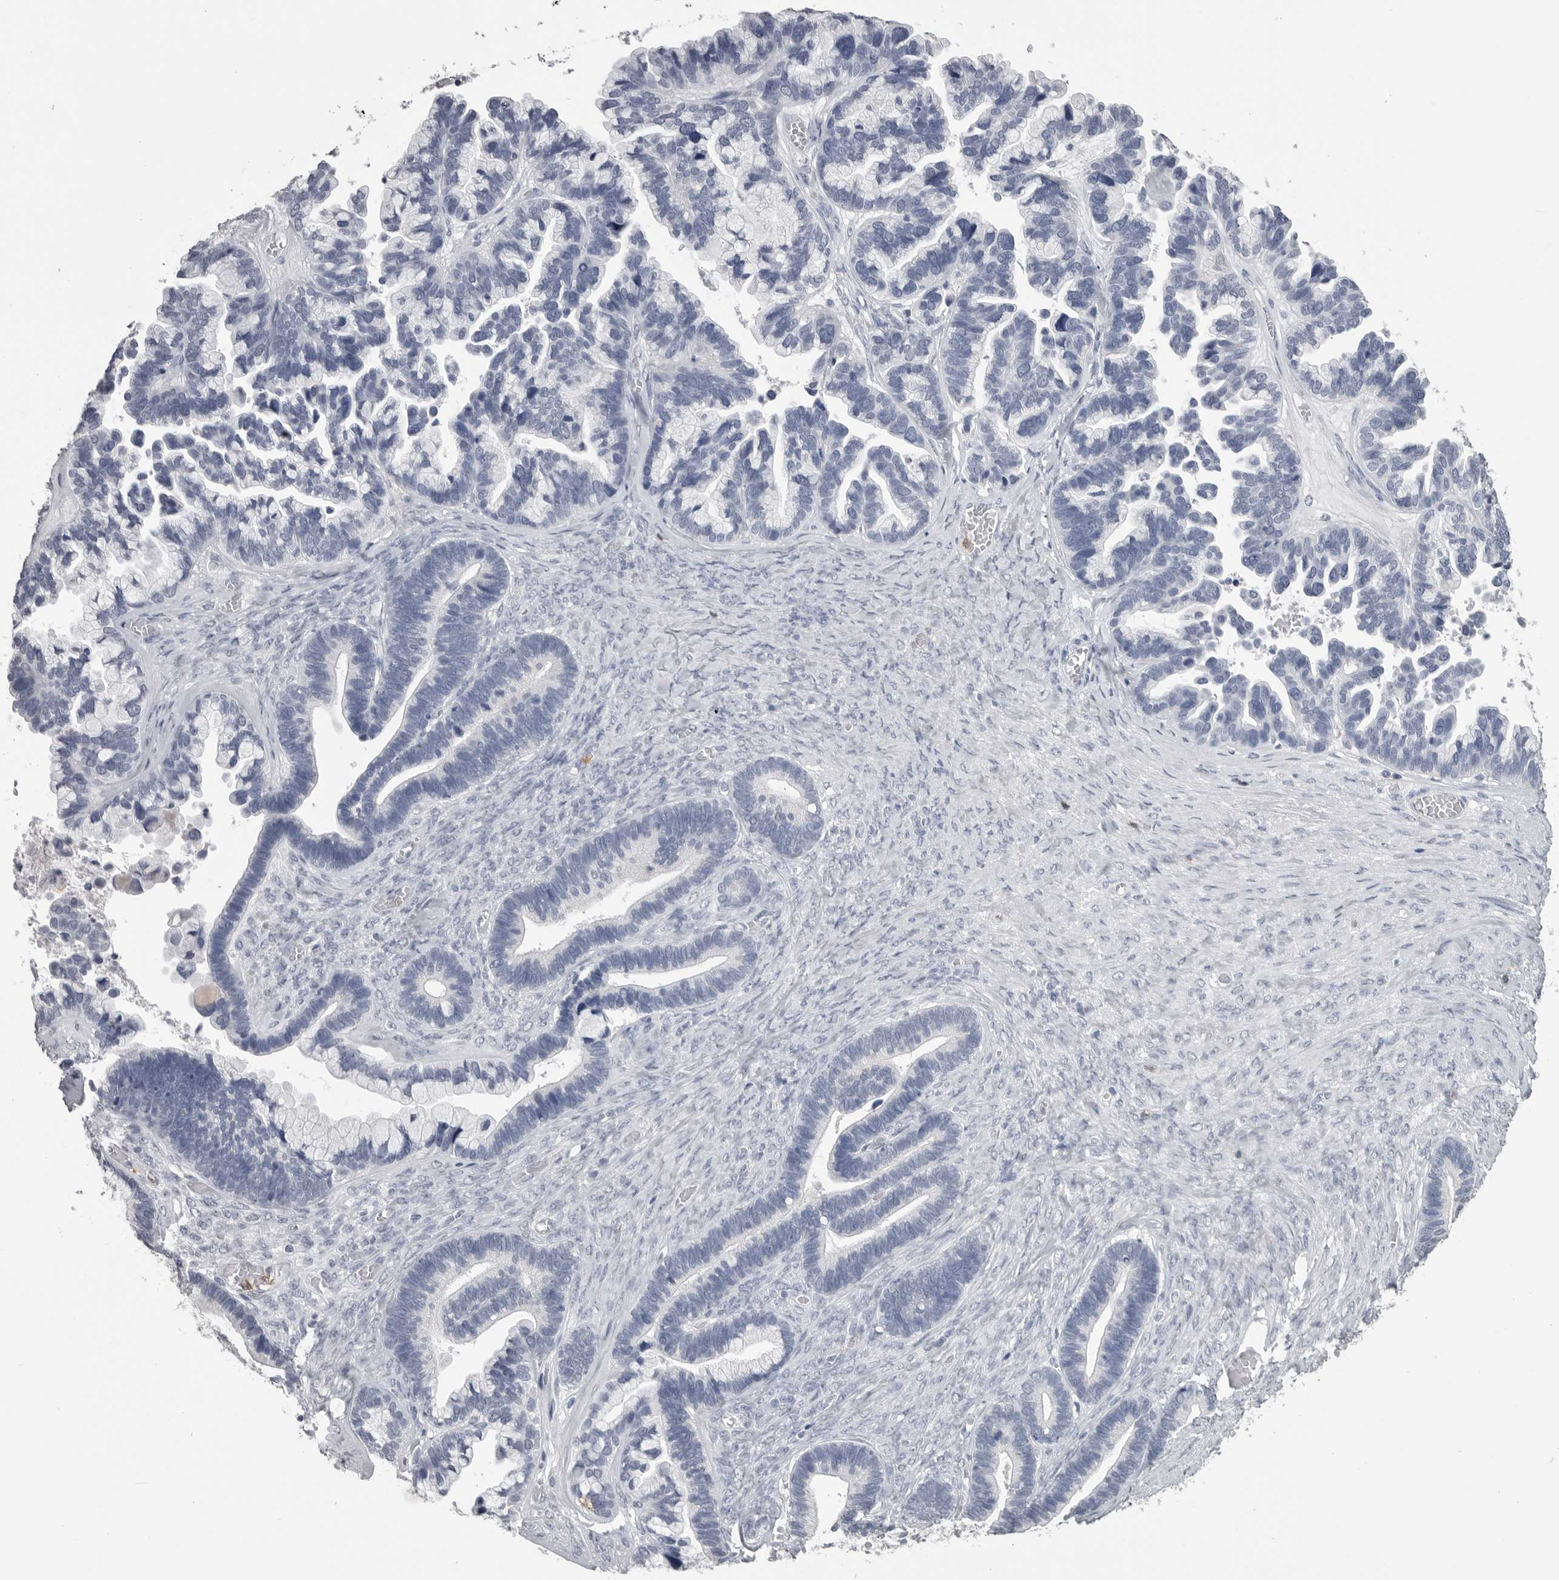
{"staining": {"intensity": "negative", "quantity": "none", "location": "none"}, "tissue": "ovarian cancer", "cell_type": "Tumor cells", "image_type": "cancer", "snomed": [{"axis": "morphology", "description": "Cystadenocarcinoma, serous, NOS"}, {"axis": "topography", "description": "Ovary"}], "caption": "This micrograph is of ovarian cancer (serous cystadenocarcinoma) stained with immunohistochemistry (IHC) to label a protein in brown with the nuclei are counter-stained blue. There is no staining in tumor cells.", "gene": "ITGAL", "patient": {"sex": "female", "age": 56}}